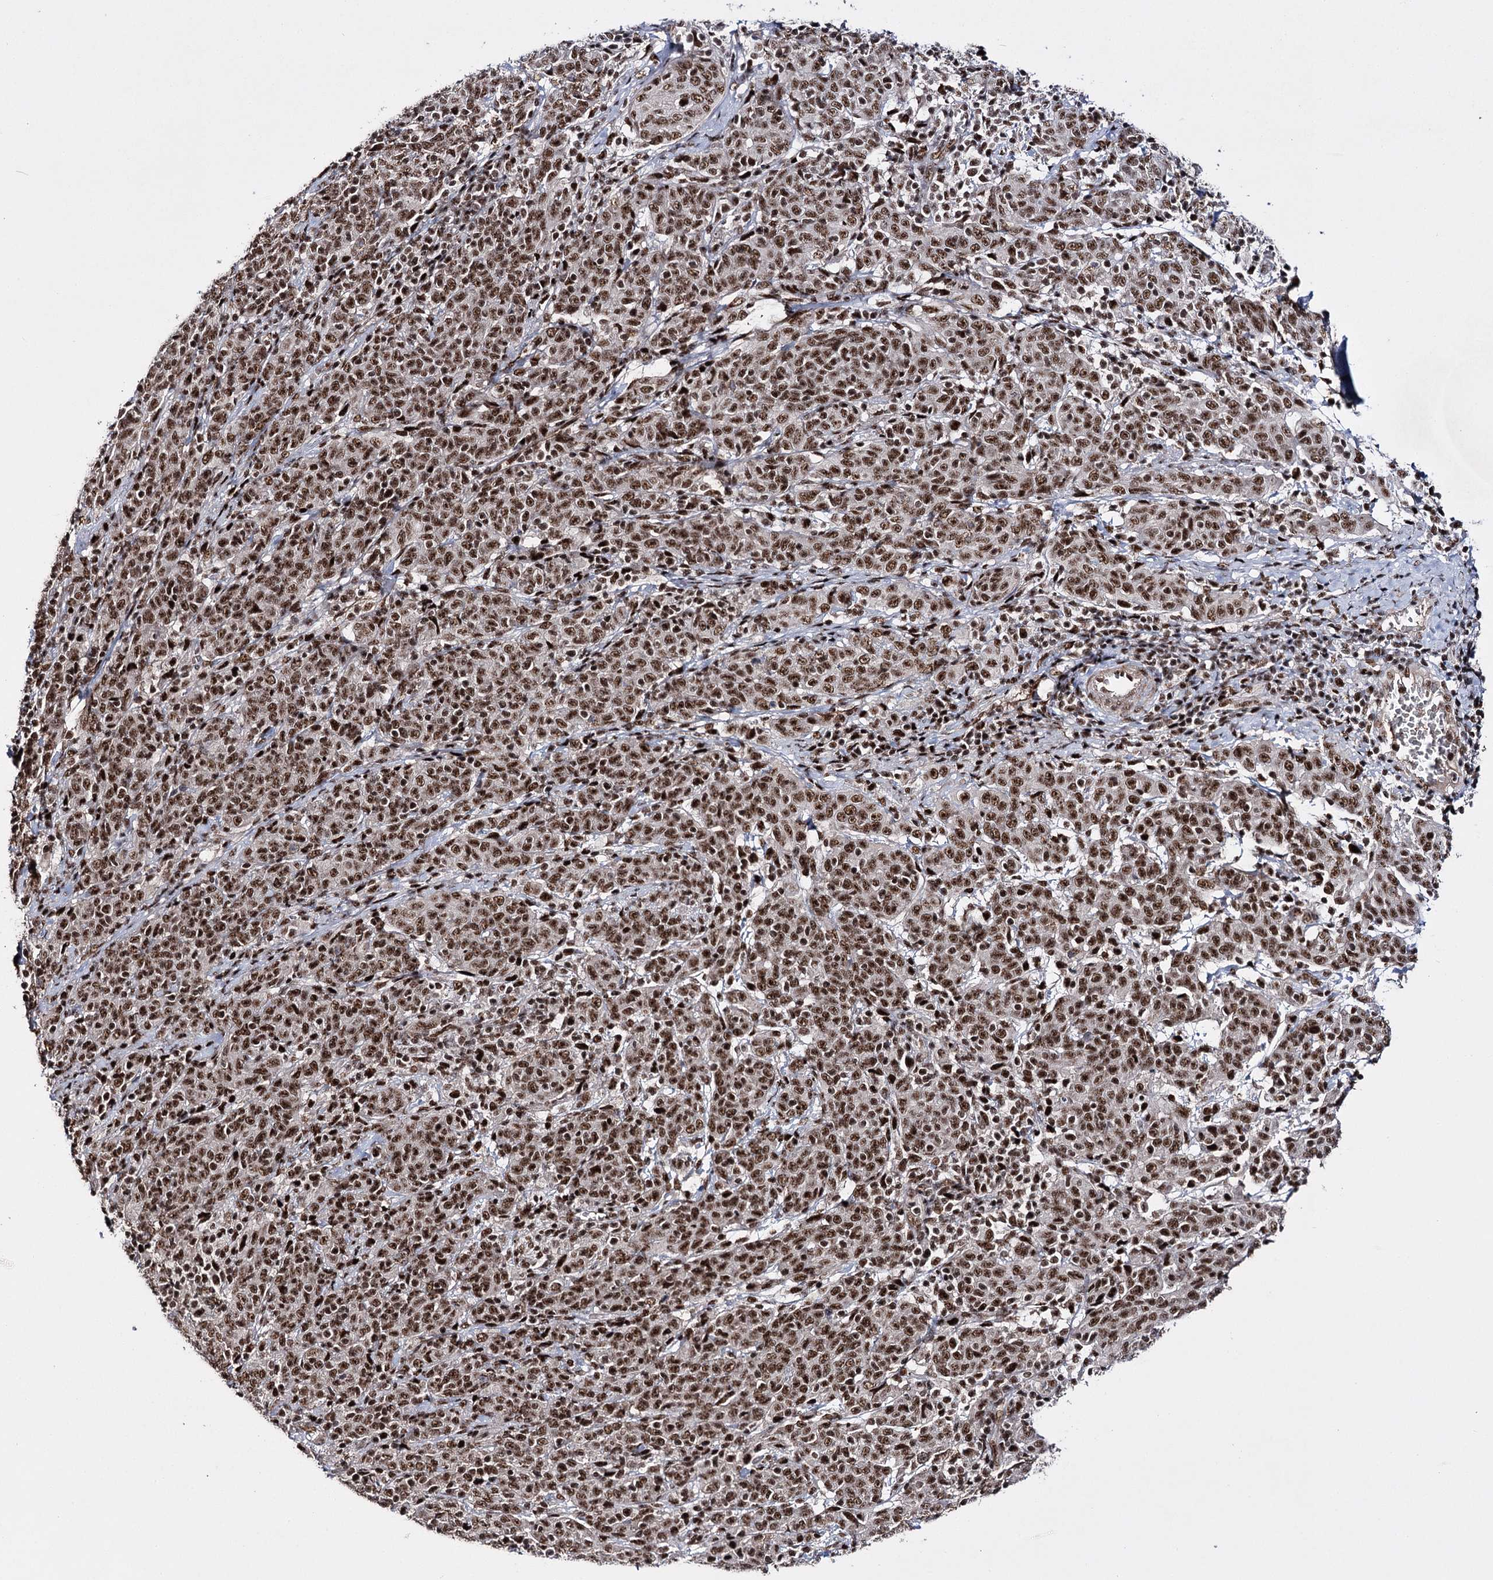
{"staining": {"intensity": "strong", "quantity": ">75%", "location": "nuclear"}, "tissue": "cervical cancer", "cell_type": "Tumor cells", "image_type": "cancer", "snomed": [{"axis": "morphology", "description": "Squamous cell carcinoma, NOS"}, {"axis": "topography", "description": "Cervix"}], "caption": "Human cervical squamous cell carcinoma stained with a brown dye displays strong nuclear positive expression in approximately >75% of tumor cells.", "gene": "PRPF40A", "patient": {"sex": "female", "age": 67}}